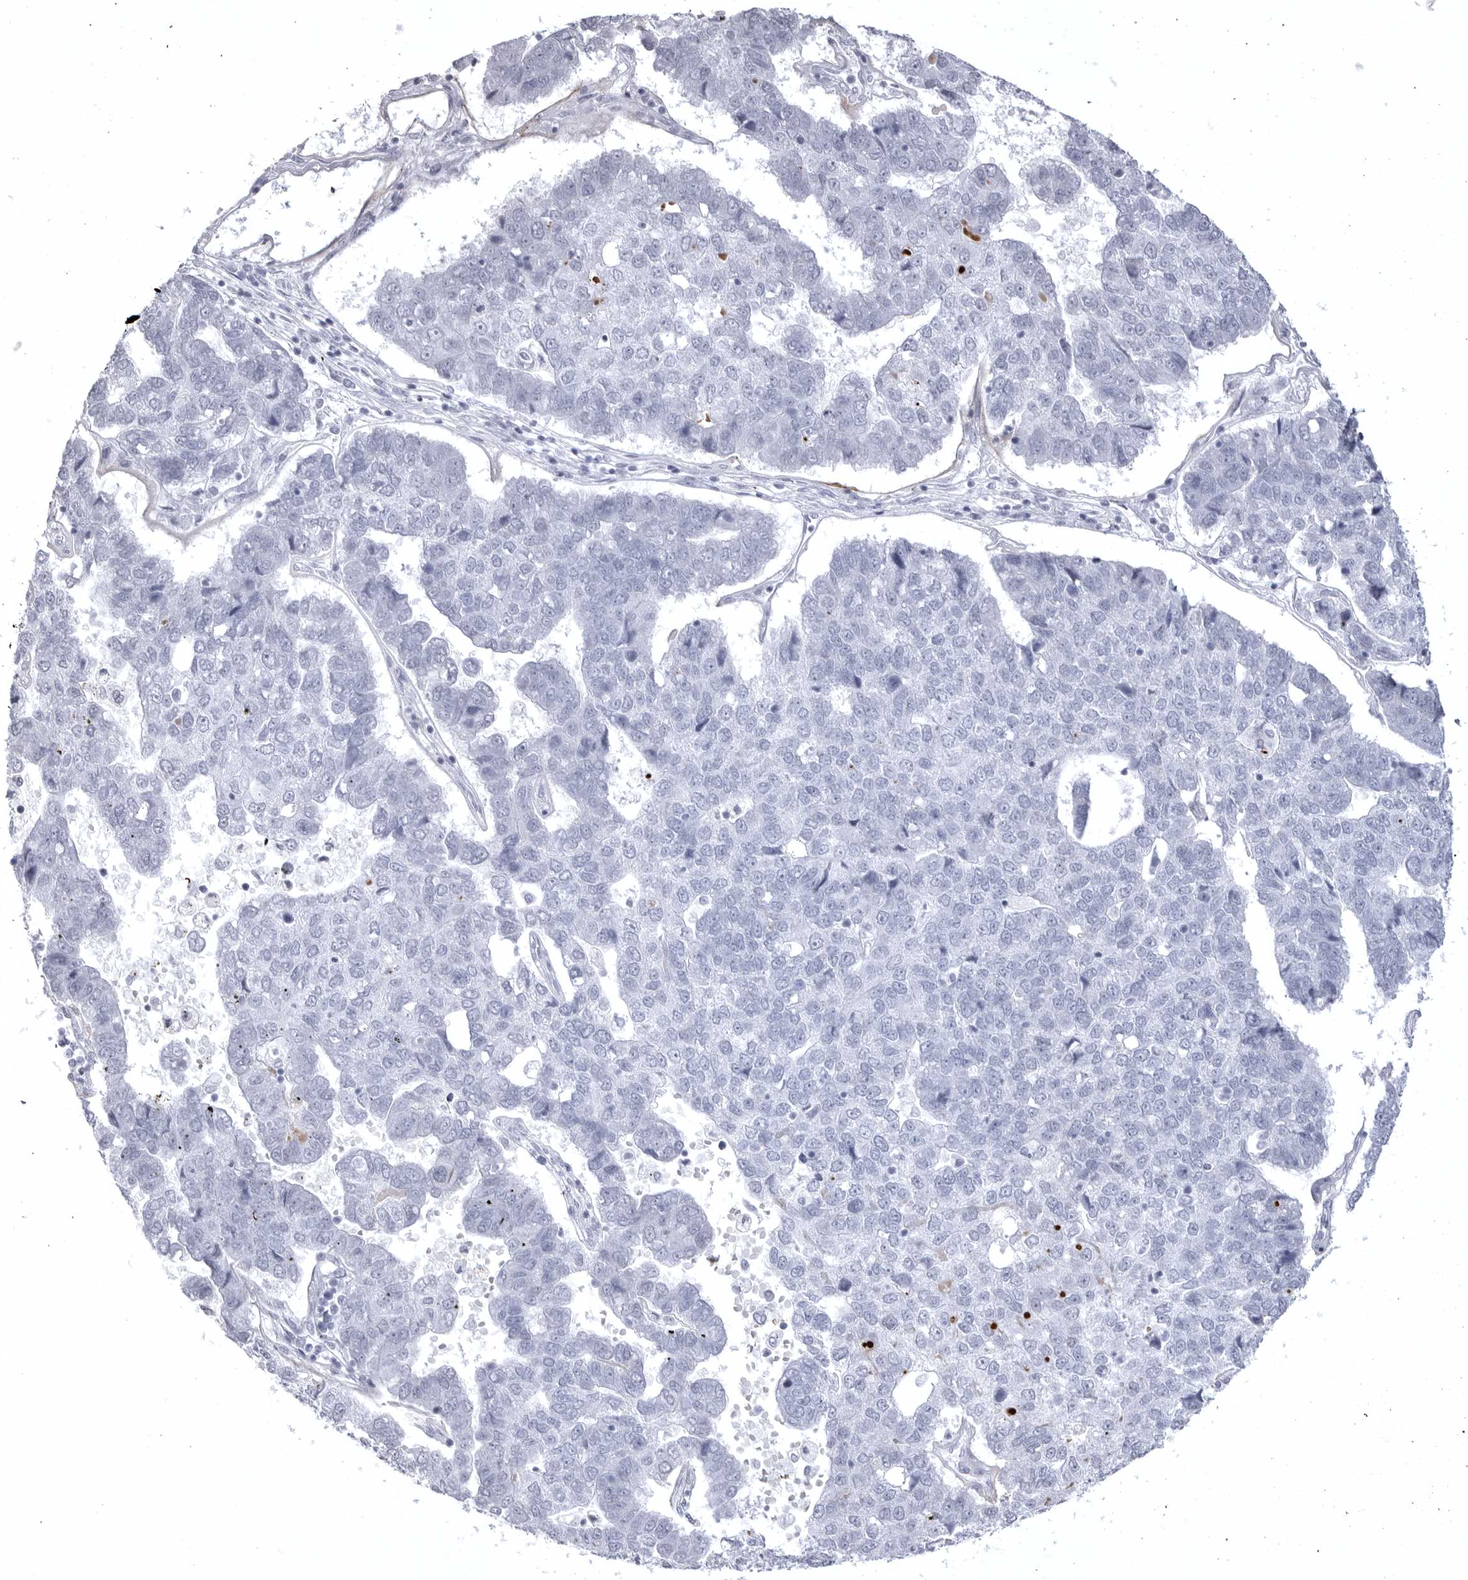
{"staining": {"intensity": "negative", "quantity": "none", "location": "none"}, "tissue": "pancreatic cancer", "cell_type": "Tumor cells", "image_type": "cancer", "snomed": [{"axis": "morphology", "description": "Adenocarcinoma, NOS"}, {"axis": "topography", "description": "Pancreas"}], "caption": "Immunohistochemistry micrograph of pancreatic adenocarcinoma stained for a protein (brown), which displays no staining in tumor cells.", "gene": "COL26A1", "patient": {"sex": "female", "age": 61}}